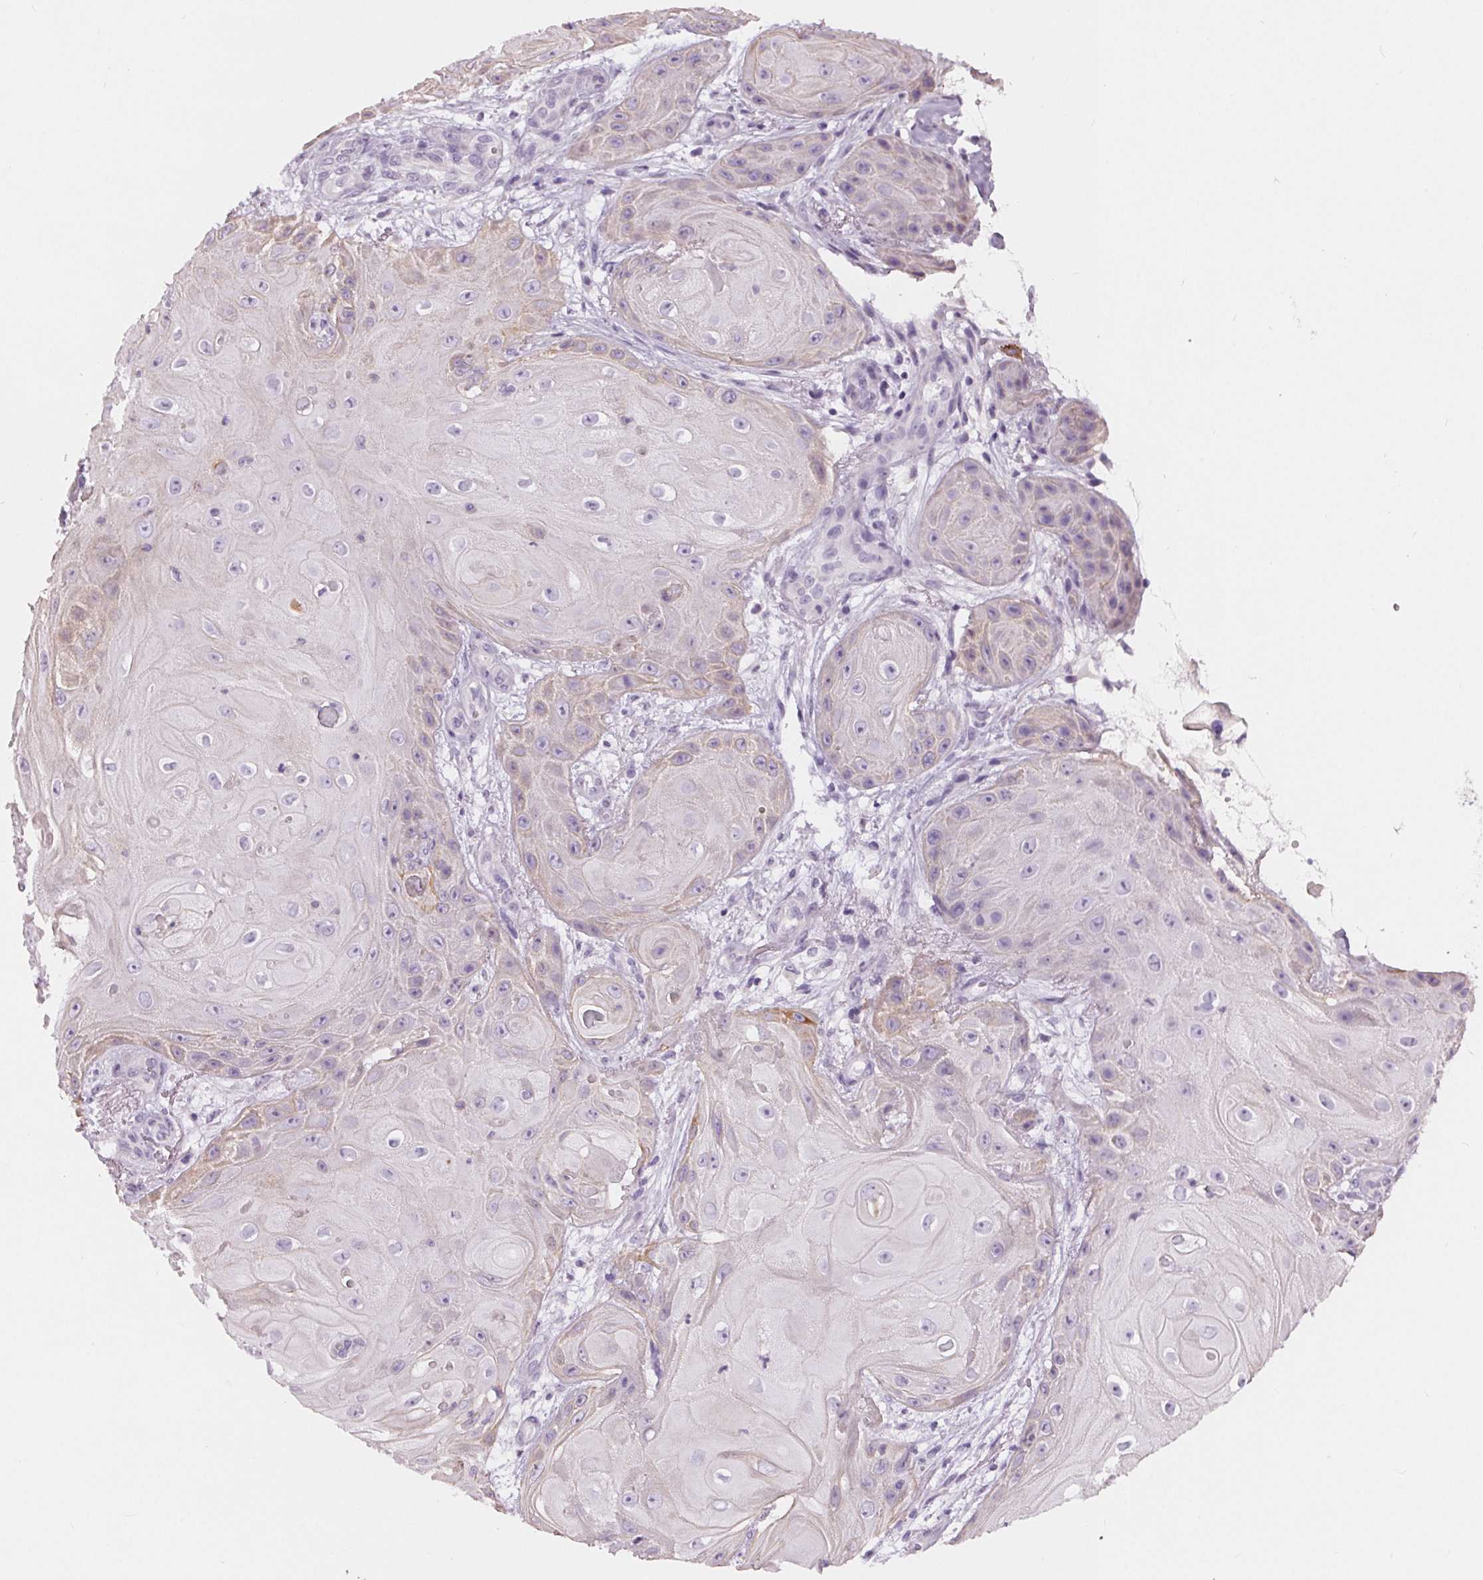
{"staining": {"intensity": "negative", "quantity": "none", "location": "none"}, "tissue": "skin cancer", "cell_type": "Tumor cells", "image_type": "cancer", "snomed": [{"axis": "morphology", "description": "Squamous cell carcinoma, NOS"}, {"axis": "topography", "description": "Skin"}], "caption": "The immunohistochemistry (IHC) image has no significant expression in tumor cells of skin cancer tissue.", "gene": "MISP", "patient": {"sex": "male", "age": 62}}